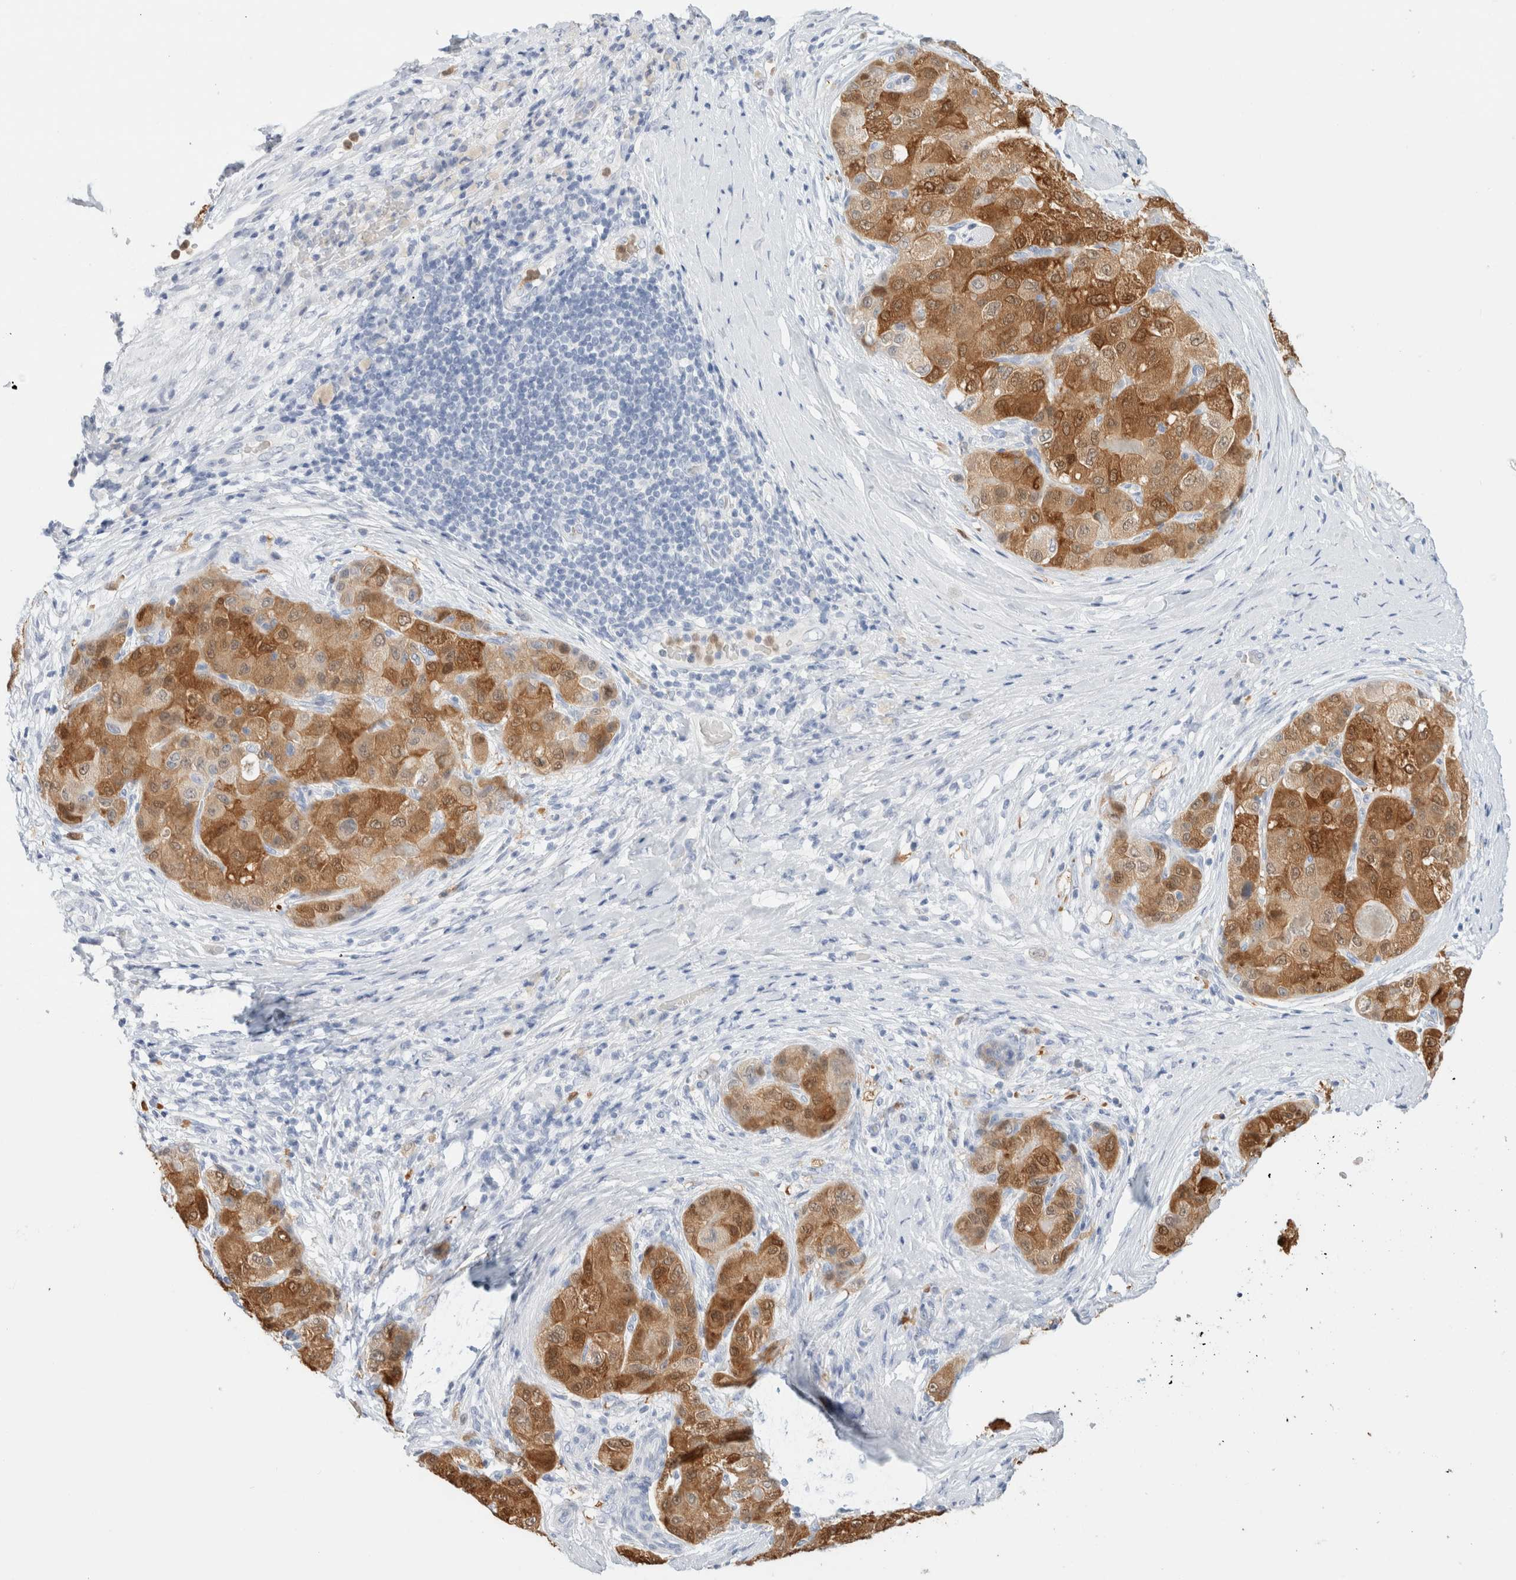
{"staining": {"intensity": "strong", "quantity": ">75%", "location": "cytoplasmic/membranous"}, "tissue": "liver cancer", "cell_type": "Tumor cells", "image_type": "cancer", "snomed": [{"axis": "morphology", "description": "Carcinoma, Hepatocellular, NOS"}, {"axis": "topography", "description": "Liver"}], "caption": "A brown stain labels strong cytoplasmic/membranous expression of a protein in human hepatocellular carcinoma (liver) tumor cells. (Brightfield microscopy of DAB IHC at high magnification).", "gene": "ARG1", "patient": {"sex": "male", "age": 80}}